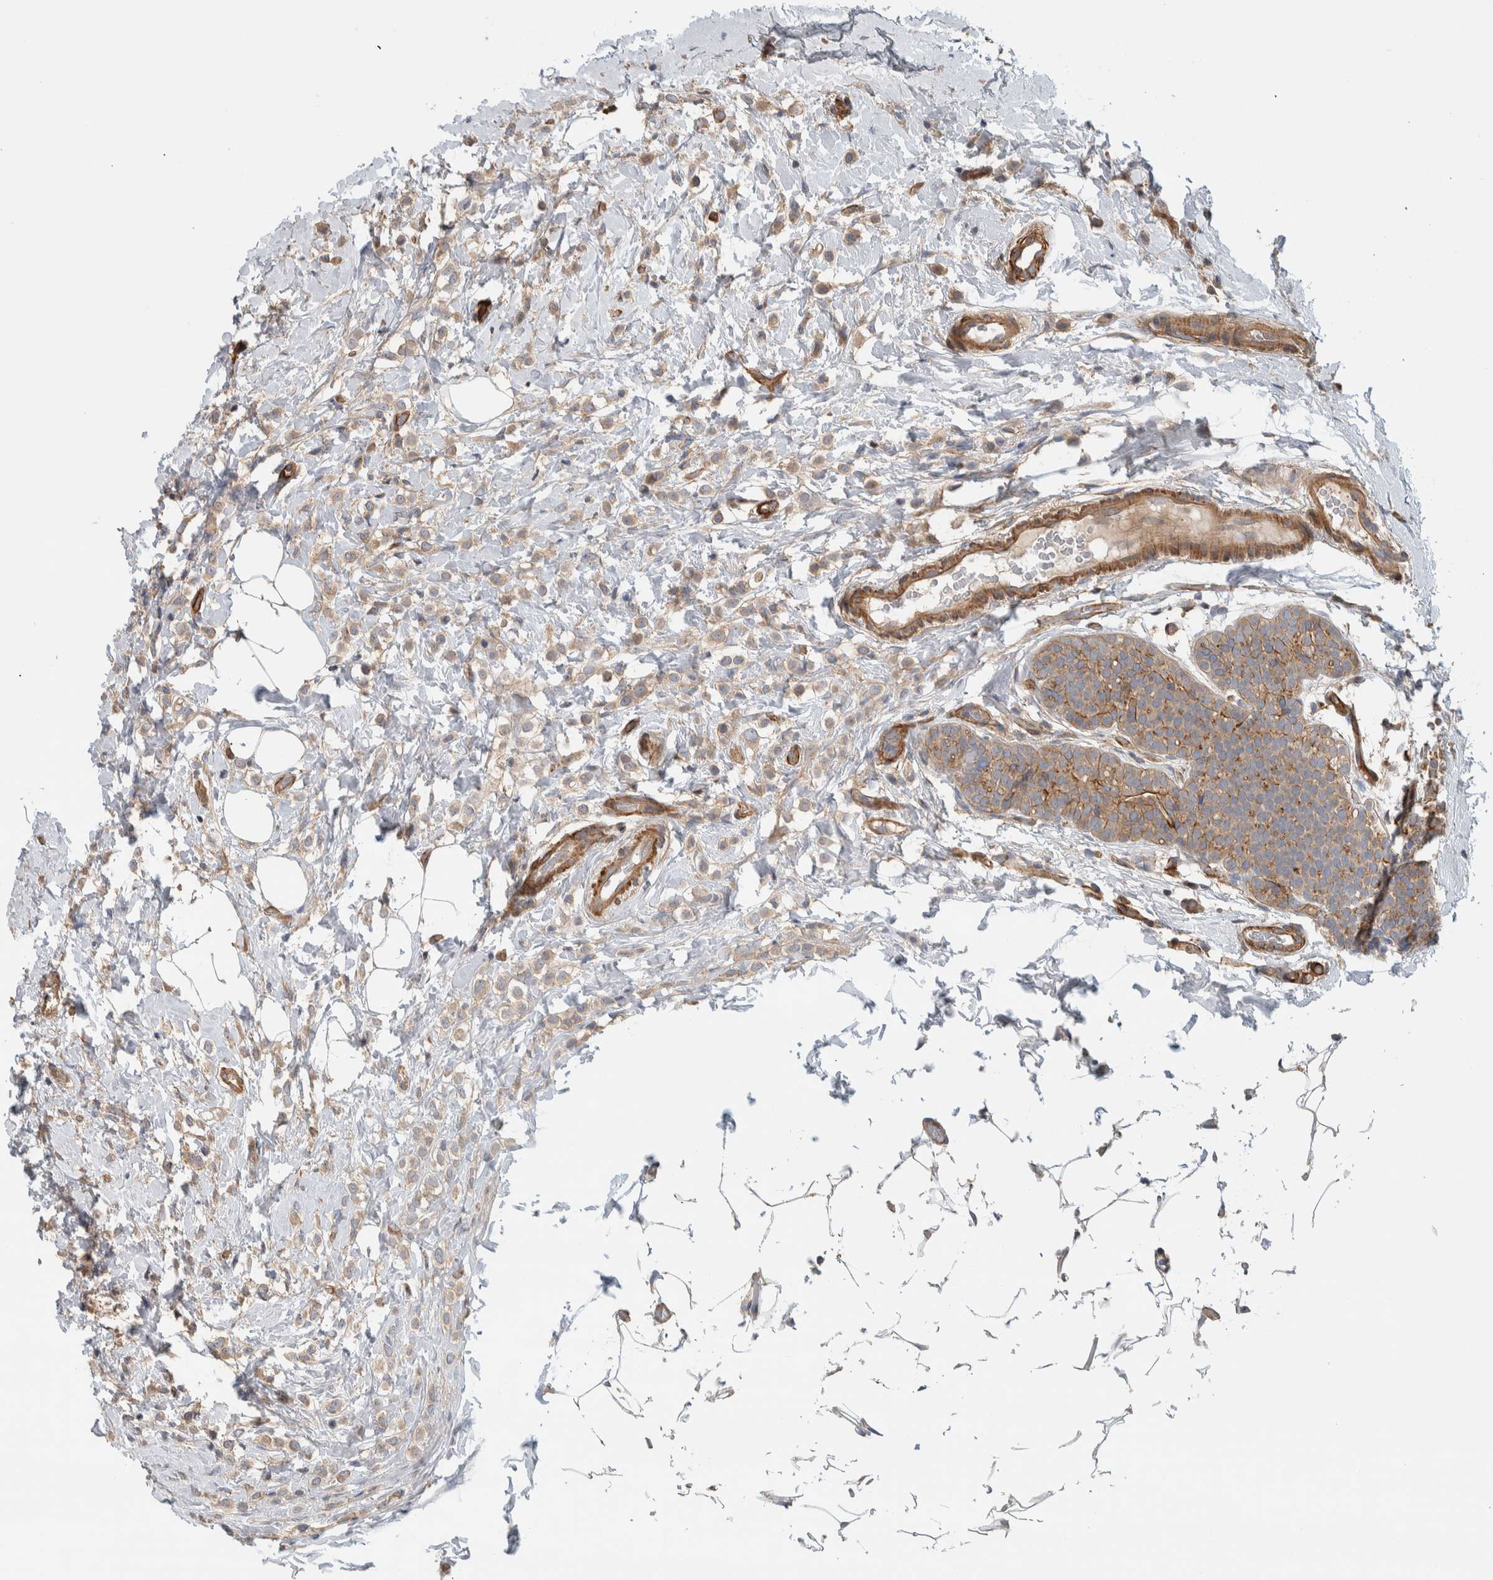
{"staining": {"intensity": "moderate", "quantity": ">75%", "location": "cytoplasmic/membranous"}, "tissue": "breast cancer", "cell_type": "Tumor cells", "image_type": "cancer", "snomed": [{"axis": "morphology", "description": "Lobular carcinoma"}, {"axis": "topography", "description": "Breast"}], "caption": "Moderate cytoplasmic/membranous protein positivity is appreciated in approximately >75% of tumor cells in breast lobular carcinoma.", "gene": "MPRIP", "patient": {"sex": "female", "age": 50}}